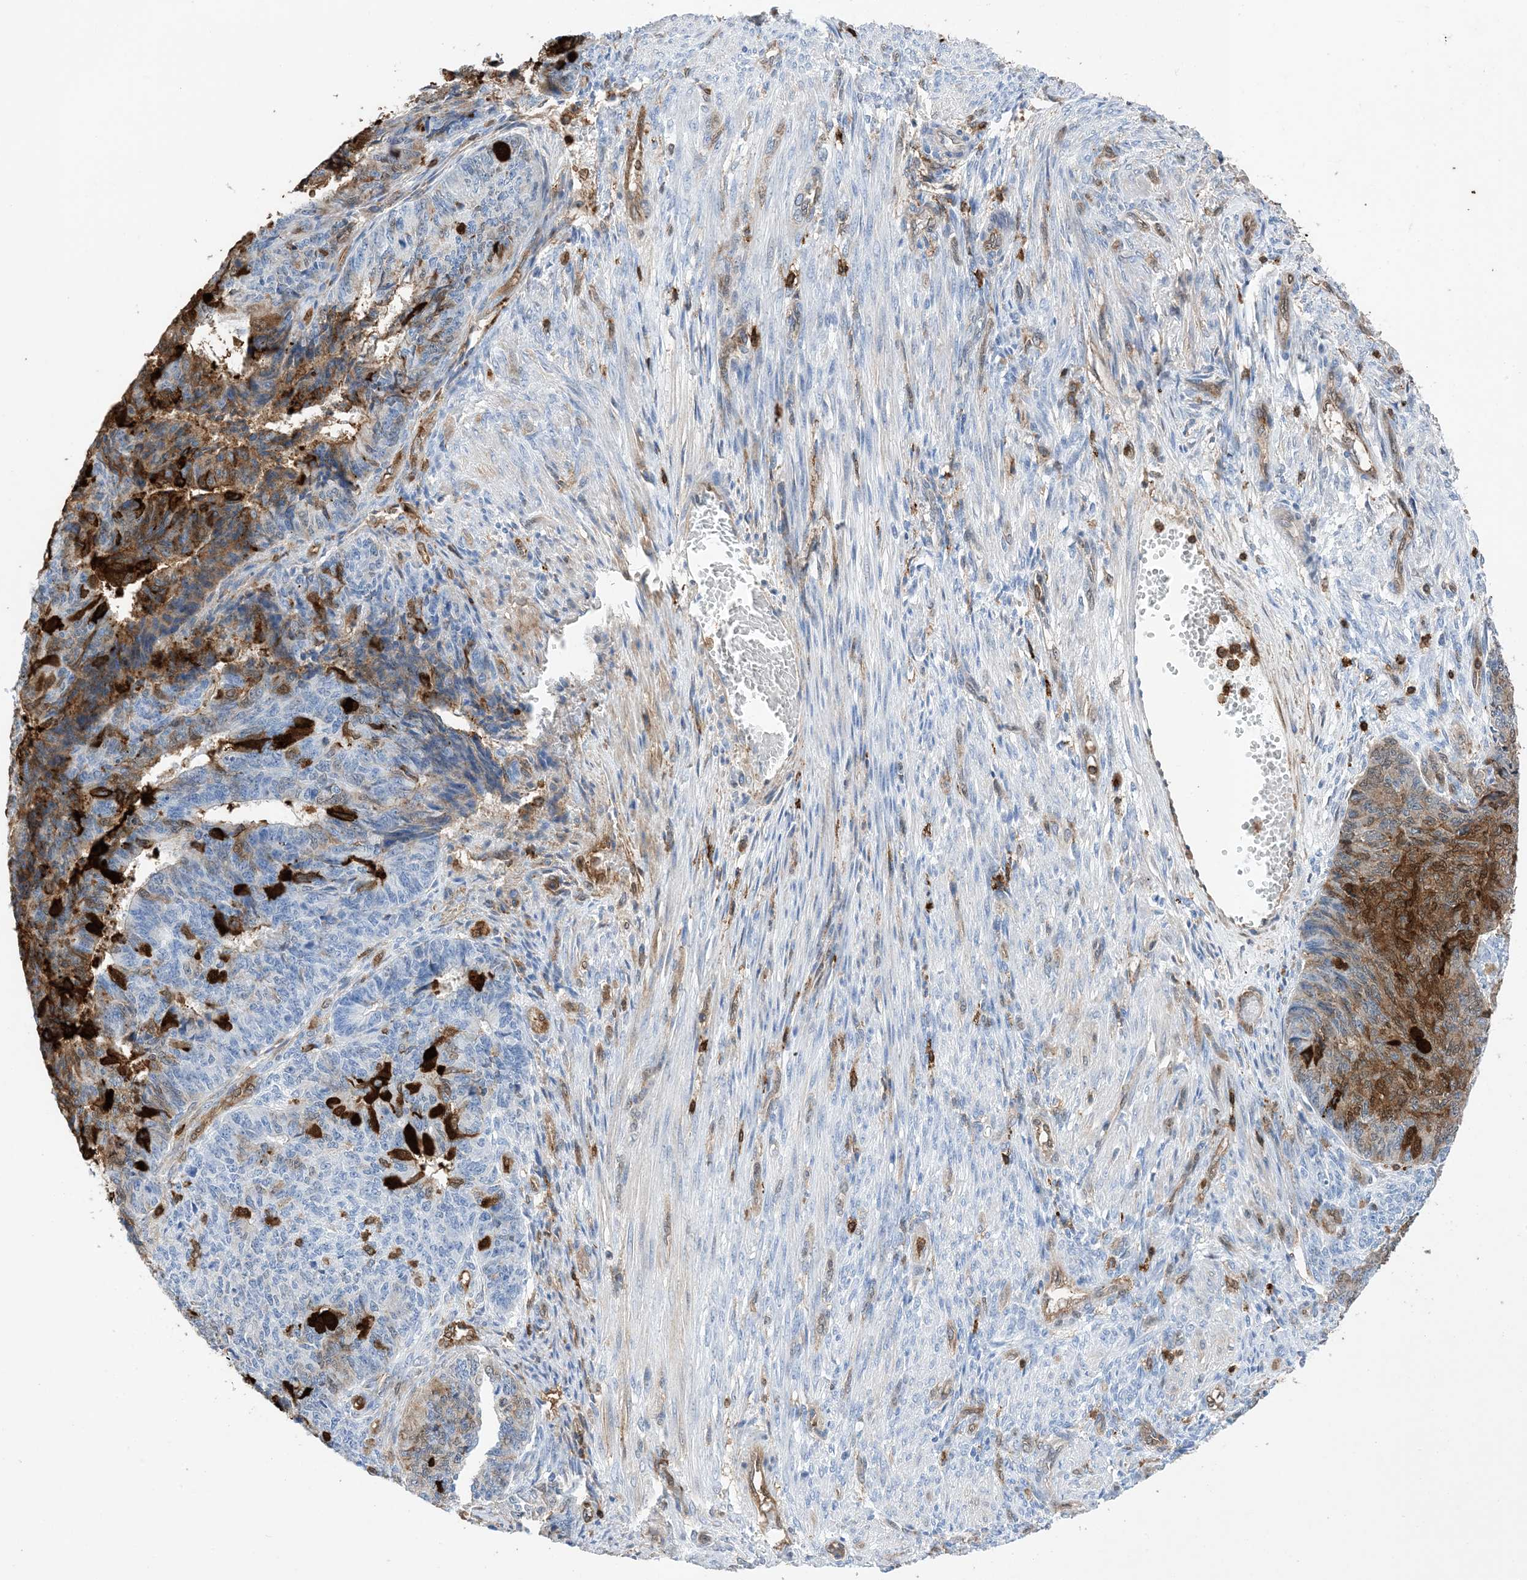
{"staining": {"intensity": "strong", "quantity": "25%-75%", "location": "cytoplasmic/membranous"}, "tissue": "endometrial cancer", "cell_type": "Tumor cells", "image_type": "cancer", "snomed": [{"axis": "morphology", "description": "Adenocarcinoma, NOS"}, {"axis": "topography", "description": "Endometrium"}], "caption": "Endometrial cancer stained with immunohistochemistry (IHC) exhibits strong cytoplasmic/membranous positivity in about 25%-75% of tumor cells. (DAB IHC, brown staining for protein, blue staining for nuclei).", "gene": "ANXA1", "patient": {"sex": "female", "age": 32}}